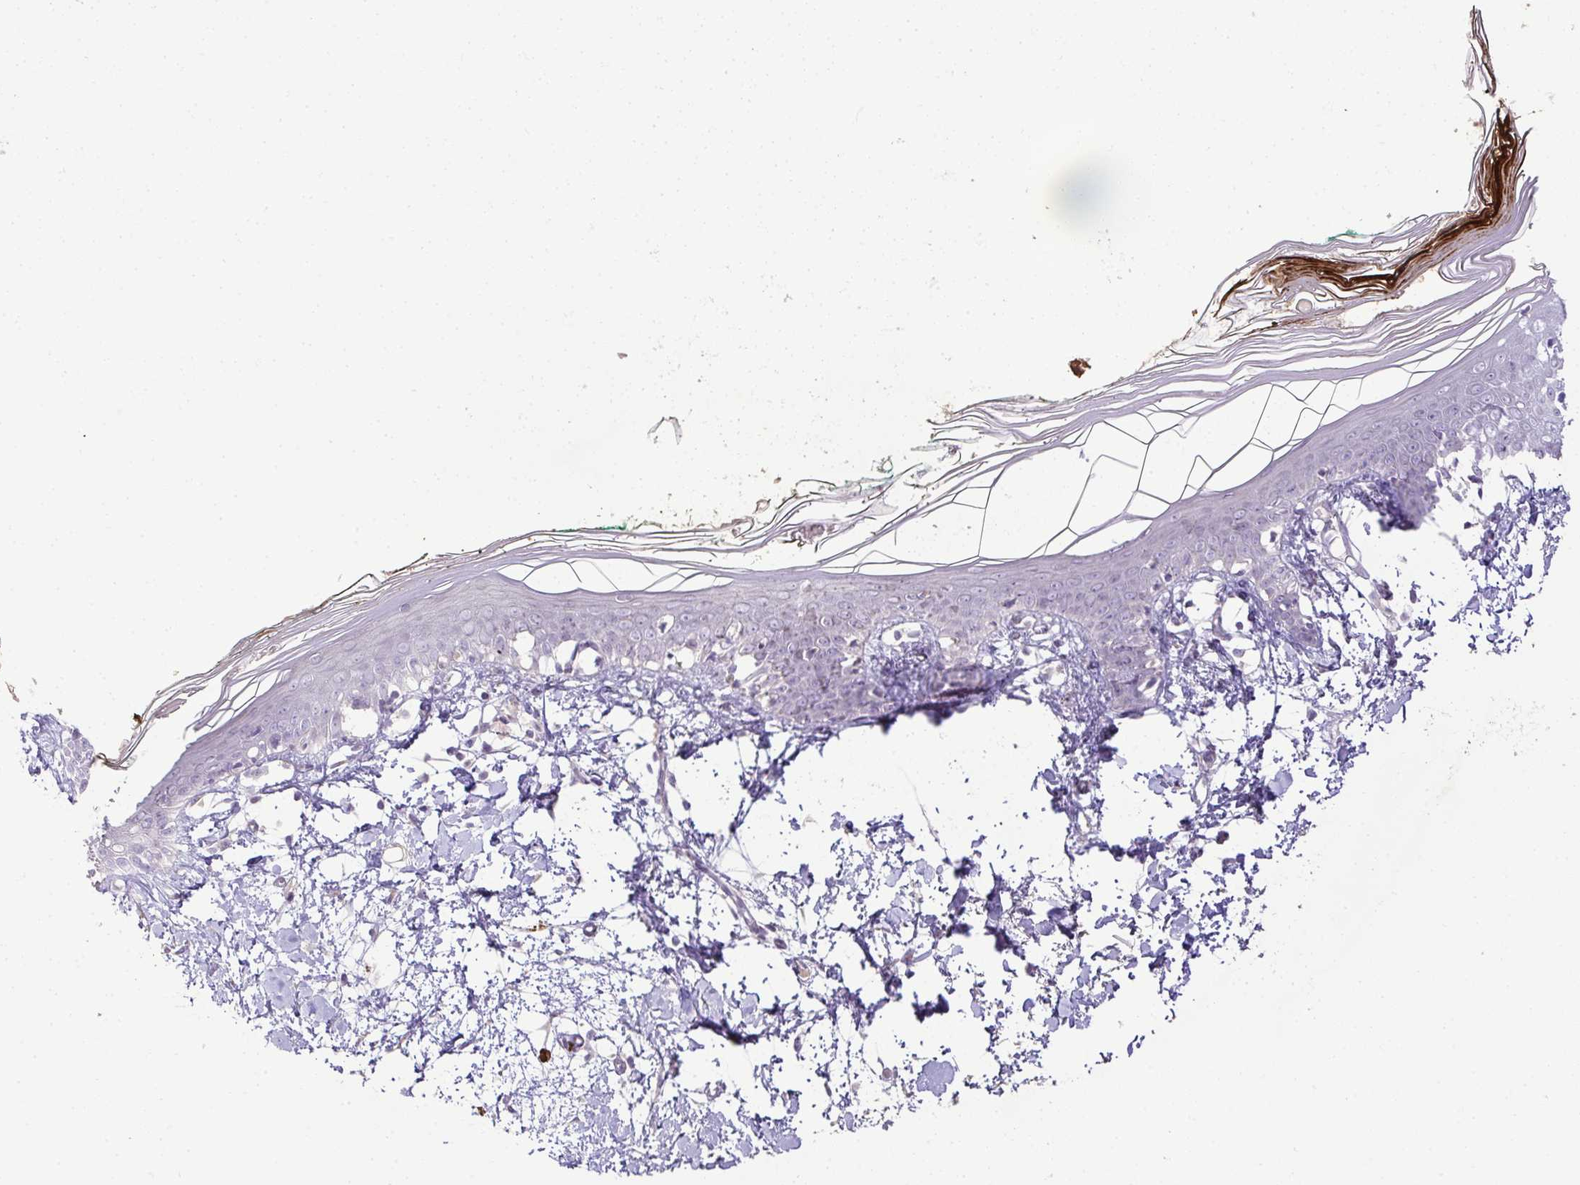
{"staining": {"intensity": "negative", "quantity": "none", "location": "none"}, "tissue": "skin", "cell_type": "Fibroblasts", "image_type": "normal", "snomed": [{"axis": "morphology", "description": "Normal tissue, NOS"}, {"axis": "topography", "description": "Skin"}], "caption": "This is an immunohistochemistry (IHC) histopathology image of normal skin. There is no positivity in fibroblasts.", "gene": "CMPK1", "patient": {"sex": "female", "age": 34}}